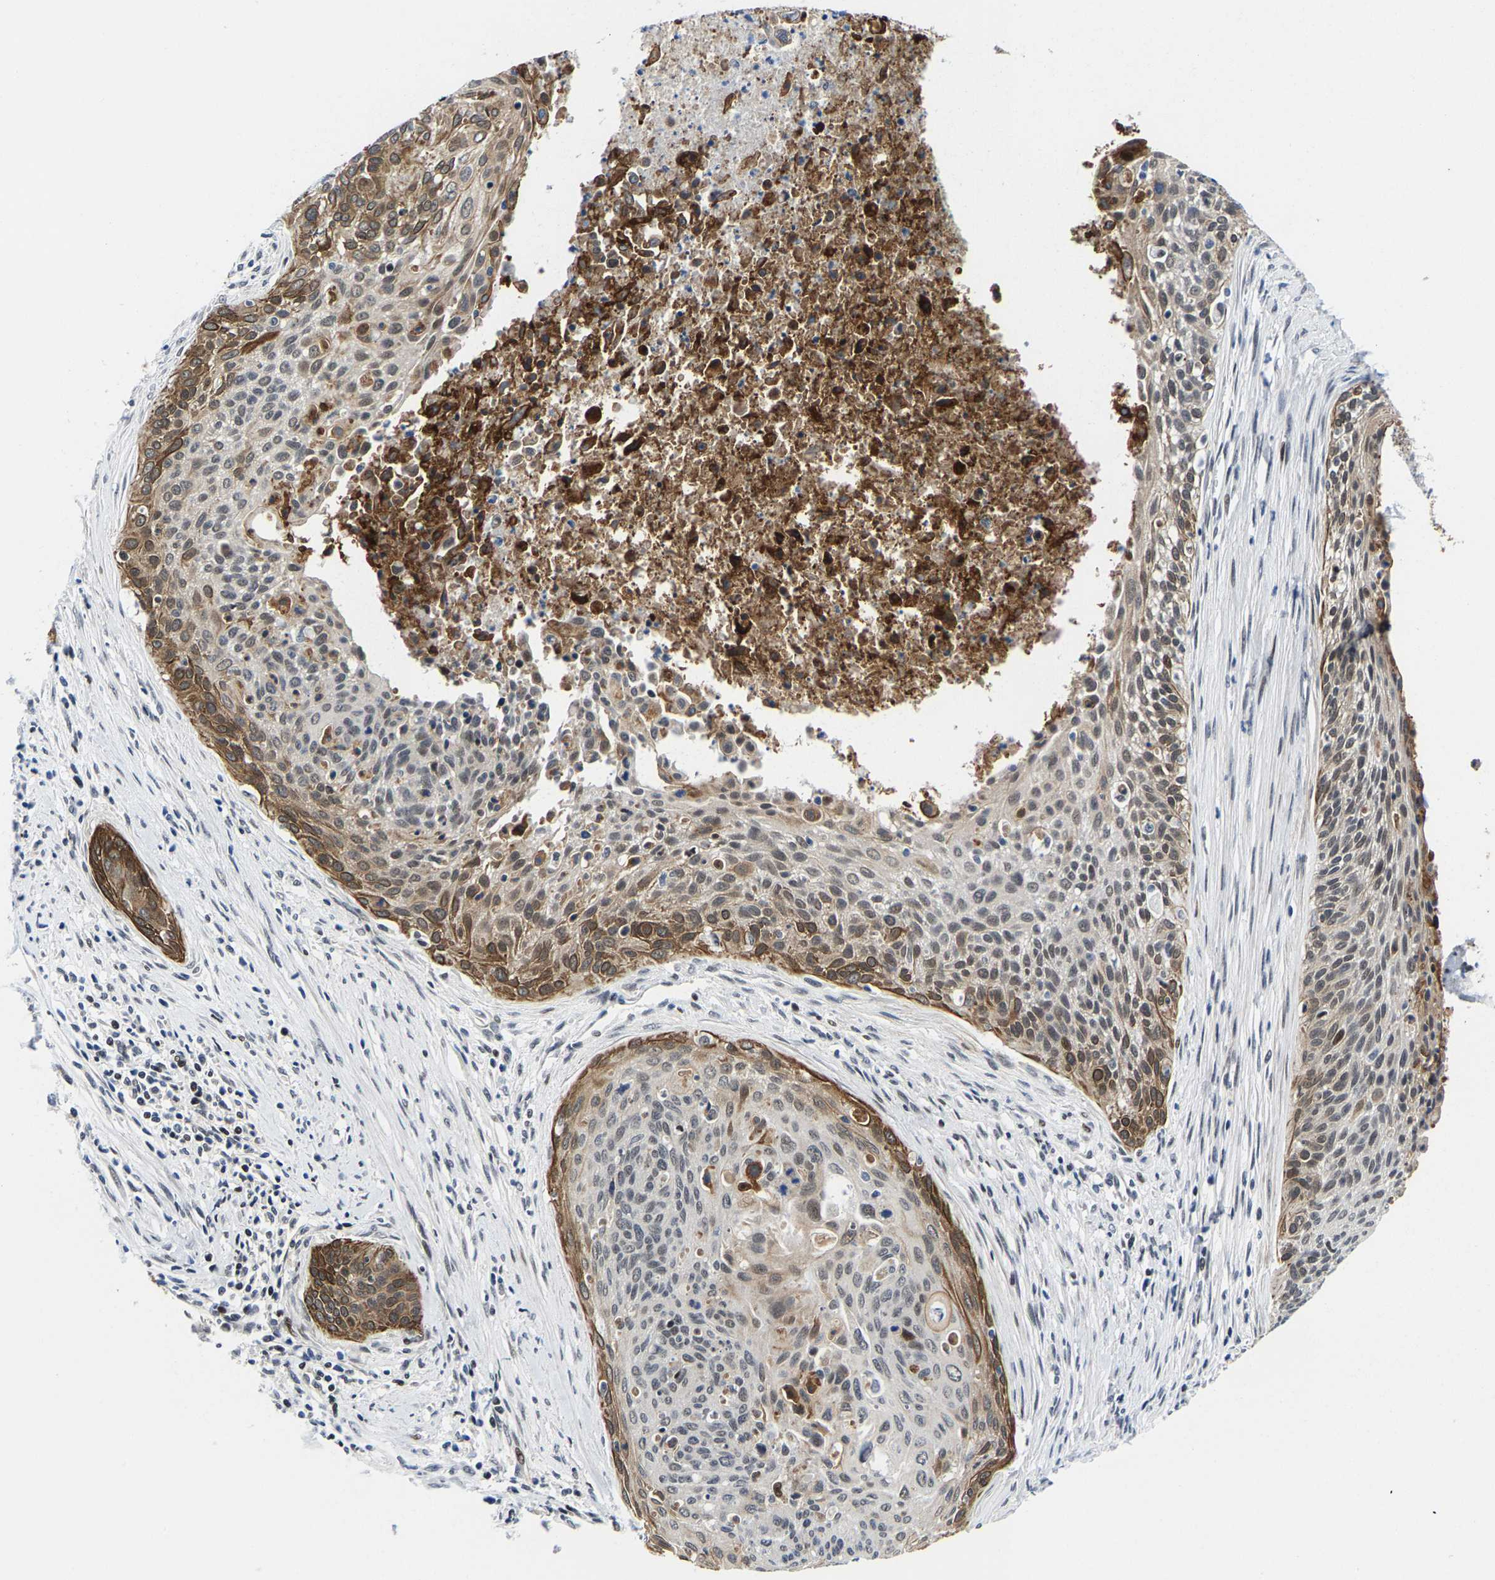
{"staining": {"intensity": "moderate", "quantity": "25%-75%", "location": "cytoplasmic/membranous"}, "tissue": "cervical cancer", "cell_type": "Tumor cells", "image_type": "cancer", "snomed": [{"axis": "morphology", "description": "Squamous cell carcinoma, NOS"}, {"axis": "topography", "description": "Cervix"}], "caption": "Cervical squamous cell carcinoma stained with immunohistochemistry (IHC) reveals moderate cytoplasmic/membranous staining in about 25%-75% of tumor cells.", "gene": "GTPBP10", "patient": {"sex": "female", "age": 55}}